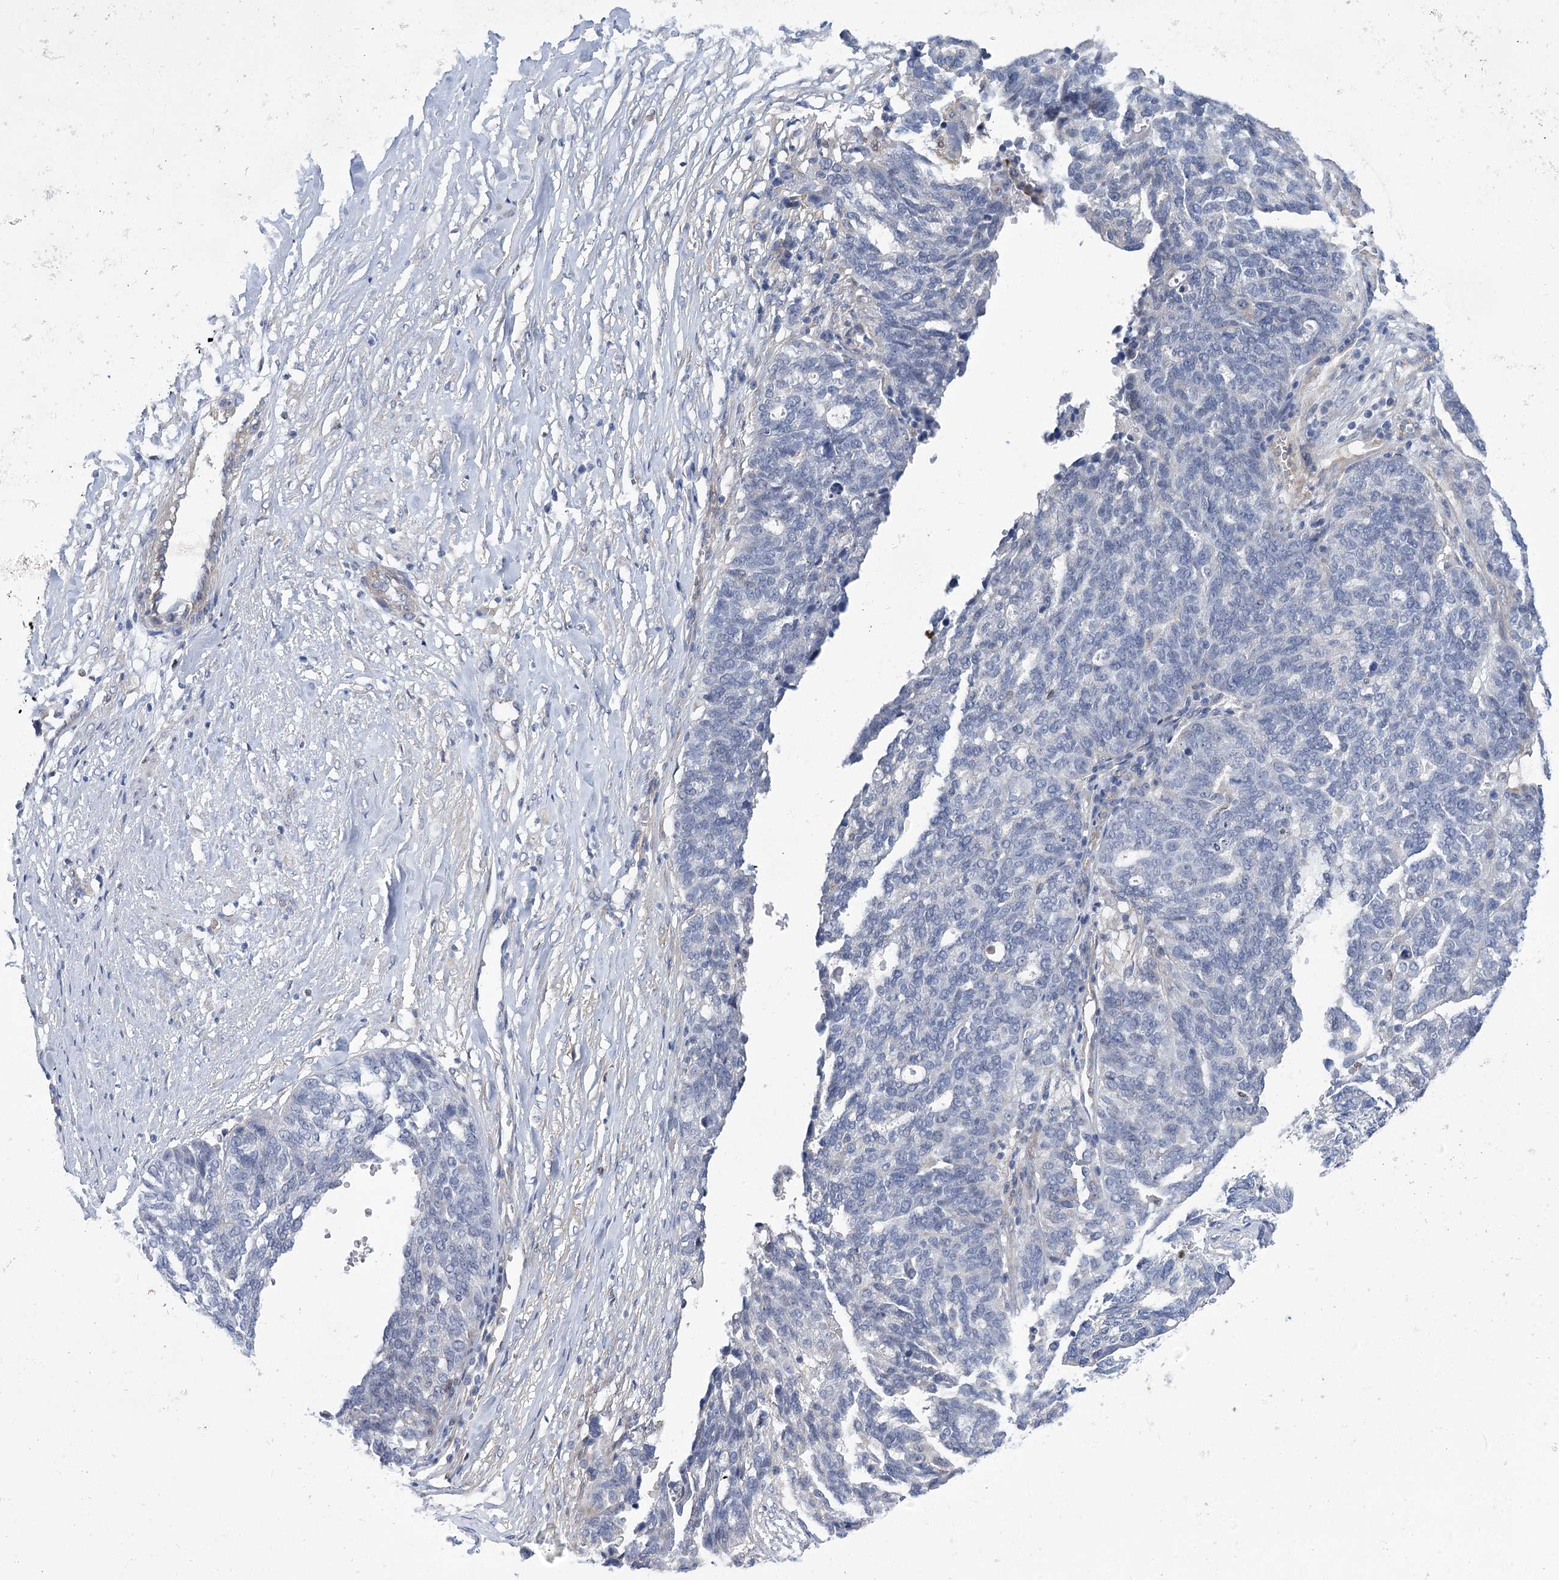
{"staining": {"intensity": "negative", "quantity": "none", "location": "none"}, "tissue": "ovarian cancer", "cell_type": "Tumor cells", "image_type": "cancer", "snomed": [{"axis": "morphology", "description": "Cystadenocarcinoma, serous, NOS"}, {"axis": "topography", "description": "Ovary"}], "caption": "IHC of human ovarian cancer shows no expression in tumor cells. (DAB immunohistochemistry (IHC), high magnification).", "gene": "THAP6", "patient": {"sex": "female", "age": 59}}